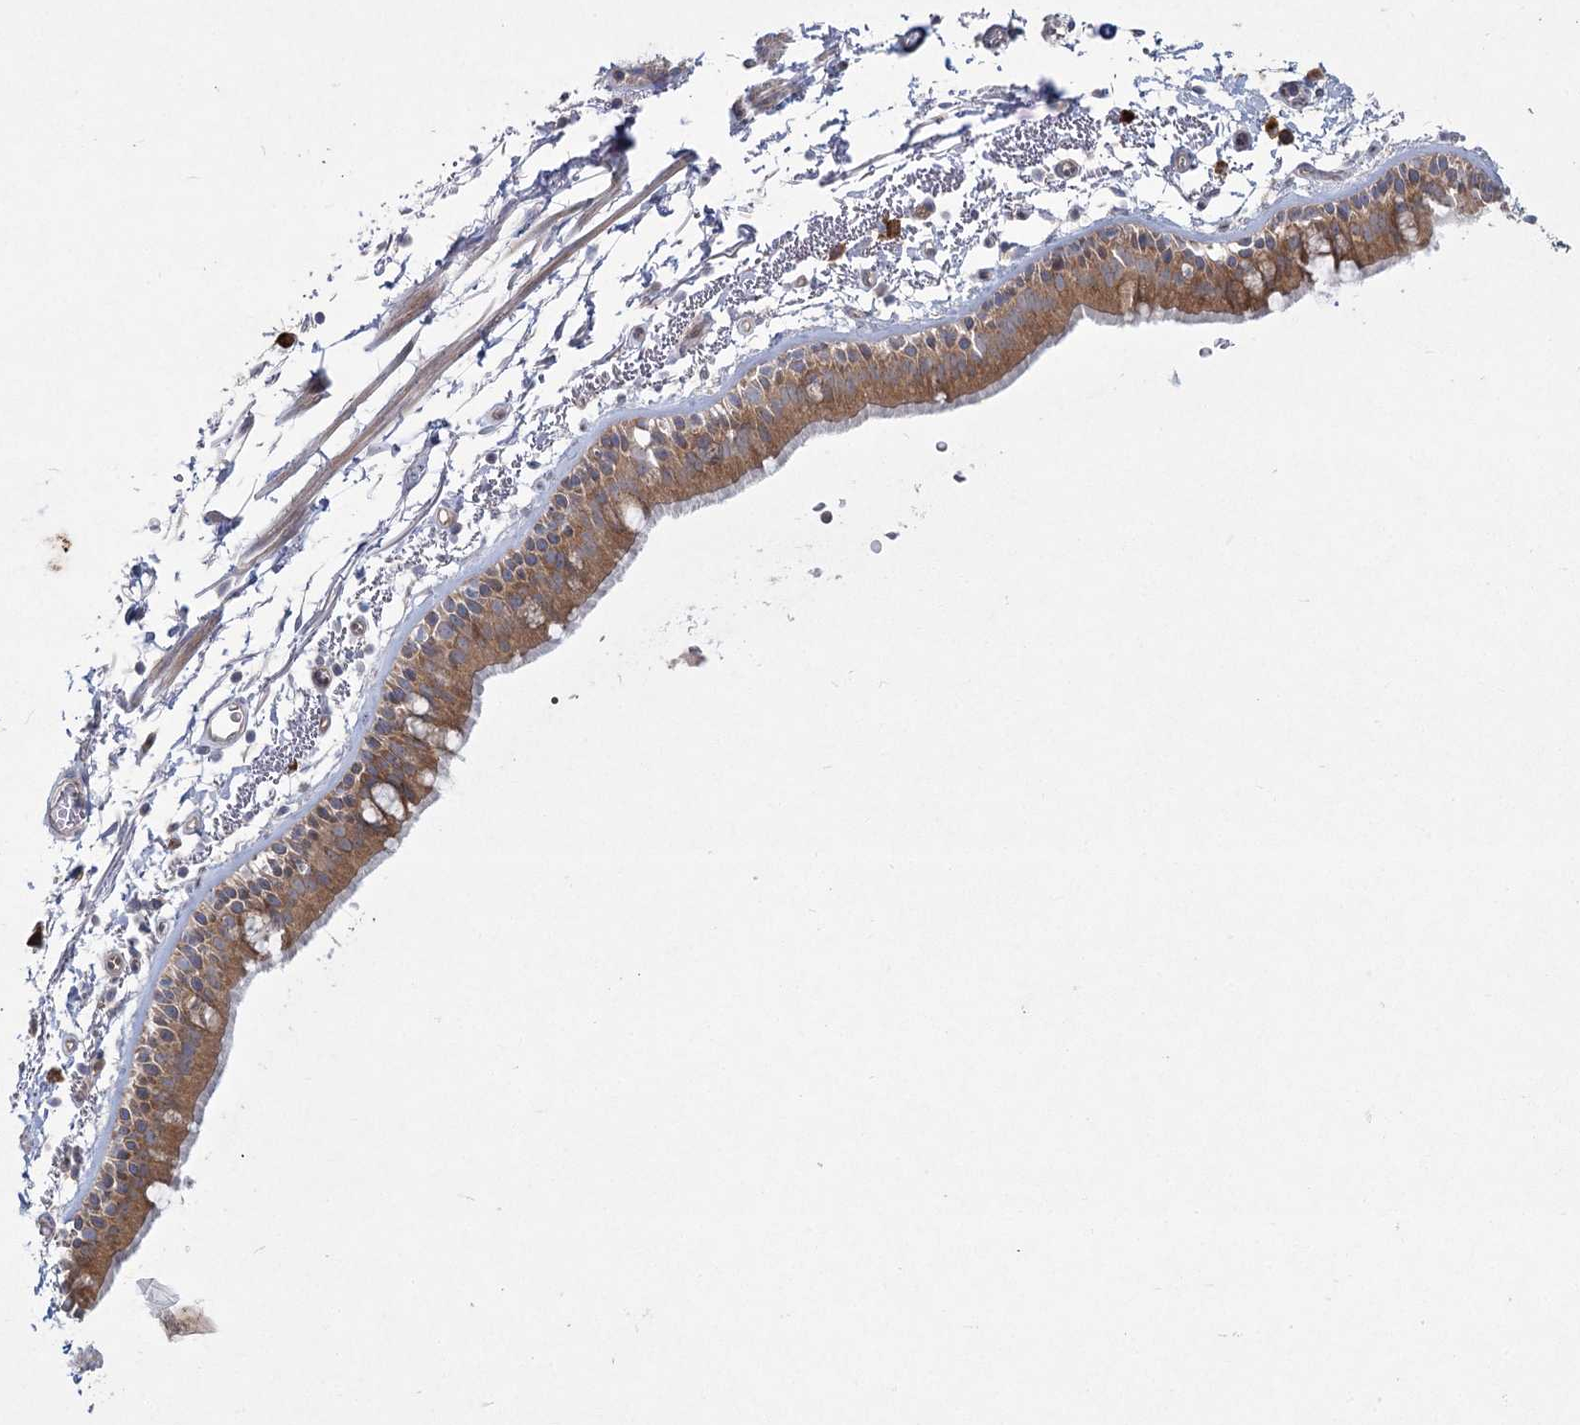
{"staining": {"intensity": "moderate", "quantity": ">75%", "location": "cytoplasmic/membranous"}, "tissue": "bronchus", "cell_type": "Respiratory epithelial cells", "image_type": "normal", "snomed": [{"axis": "morphology", "description": "Normal tissue, NOS"}, {"axis": "topography", "description": "Lymph node"}, {"axis": "topography", "description": "Bronchus"}], "caption": "Brown immunohistochemical staining in unremarkable human bronchus demonstrates moderate cytoplasmic/membranous staining in approximately >75% of respiratory epithelial cells.", "gene": "CAMTA1", "patient": {"sex": "female", "age": 70}}